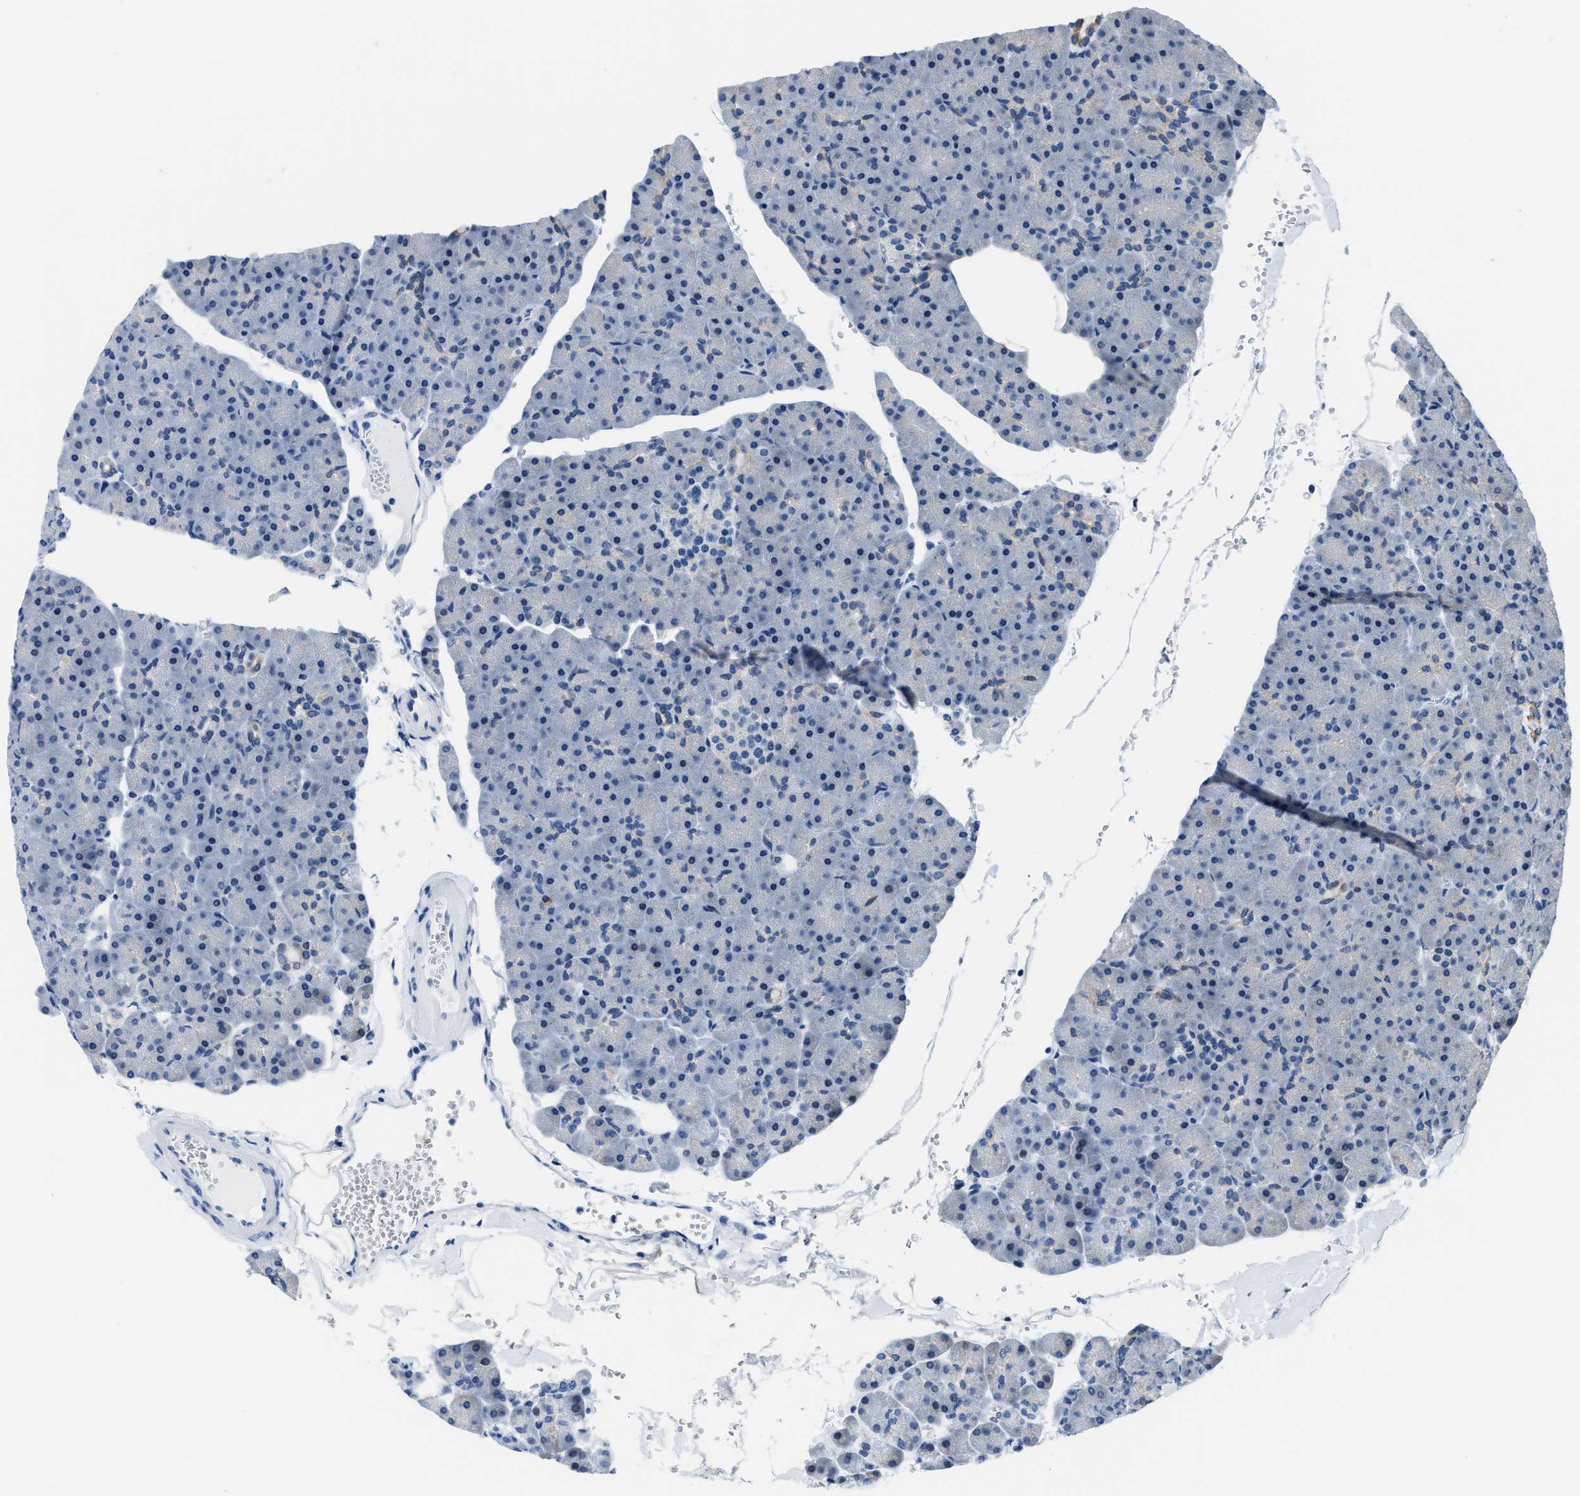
{"staining": {"intensity": "negative", "quantity": "none", "location": "none"}, "tissue": "pancreas", "cell_type": "Exocrine glandular cells", "image_type": "normal", "snomed": [{"axis": "morphology", "description": "Normal tissue, NOS"}, {"axis": "topography", "description": "Pancreas"}], "caption": "High magnification brightfield microscopy of normal pancreas stained with DAB (3,3'-diaminobenzidine) (brown) and counterstained with hematoxylin (blue): exocrine glandular cells show no significant staining. (IHC, brightfield microscopy, high magnification).", "gene": "ASZ1", "patient": {"sex": "male", "age": 35}}